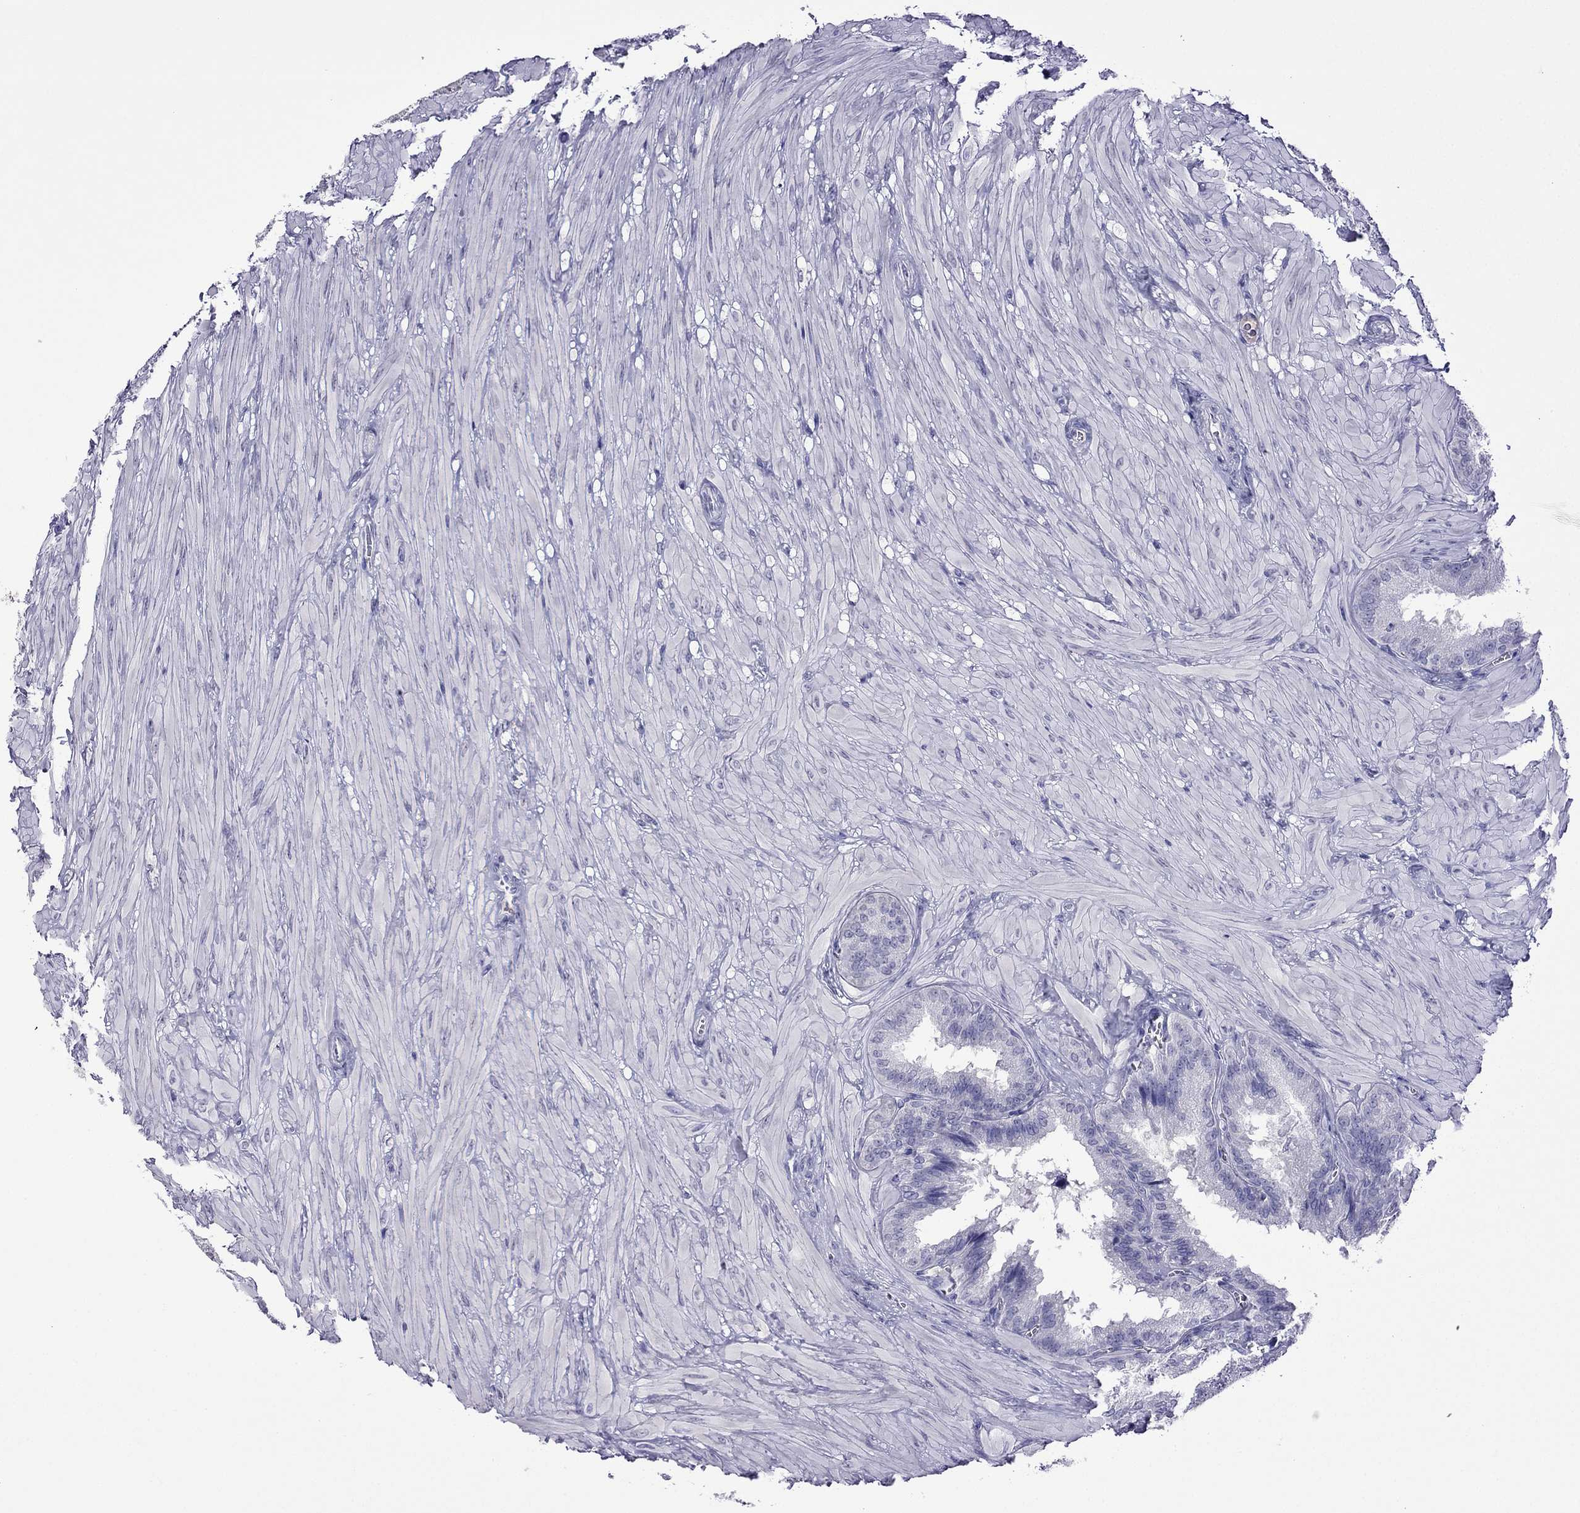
{"staining": {"intensity": "negative", "quantity": "none", "location": "none"}, "tissue": "seminal vesicle", "cell_type": "Glandular cells", "image_type": "normal", "snomed": [{"axis": "morphology", "description": "Normal tissue, NOS"}, {"axis": "topography", "description": "Seminal veicle"}], "caption": "This is a photomicrograph of IHC staining of normal seminal vesicle, which shows no staining in glandular cells.", "gene": "CDHR4", "patient": {"sex": "male", "age": 37}}